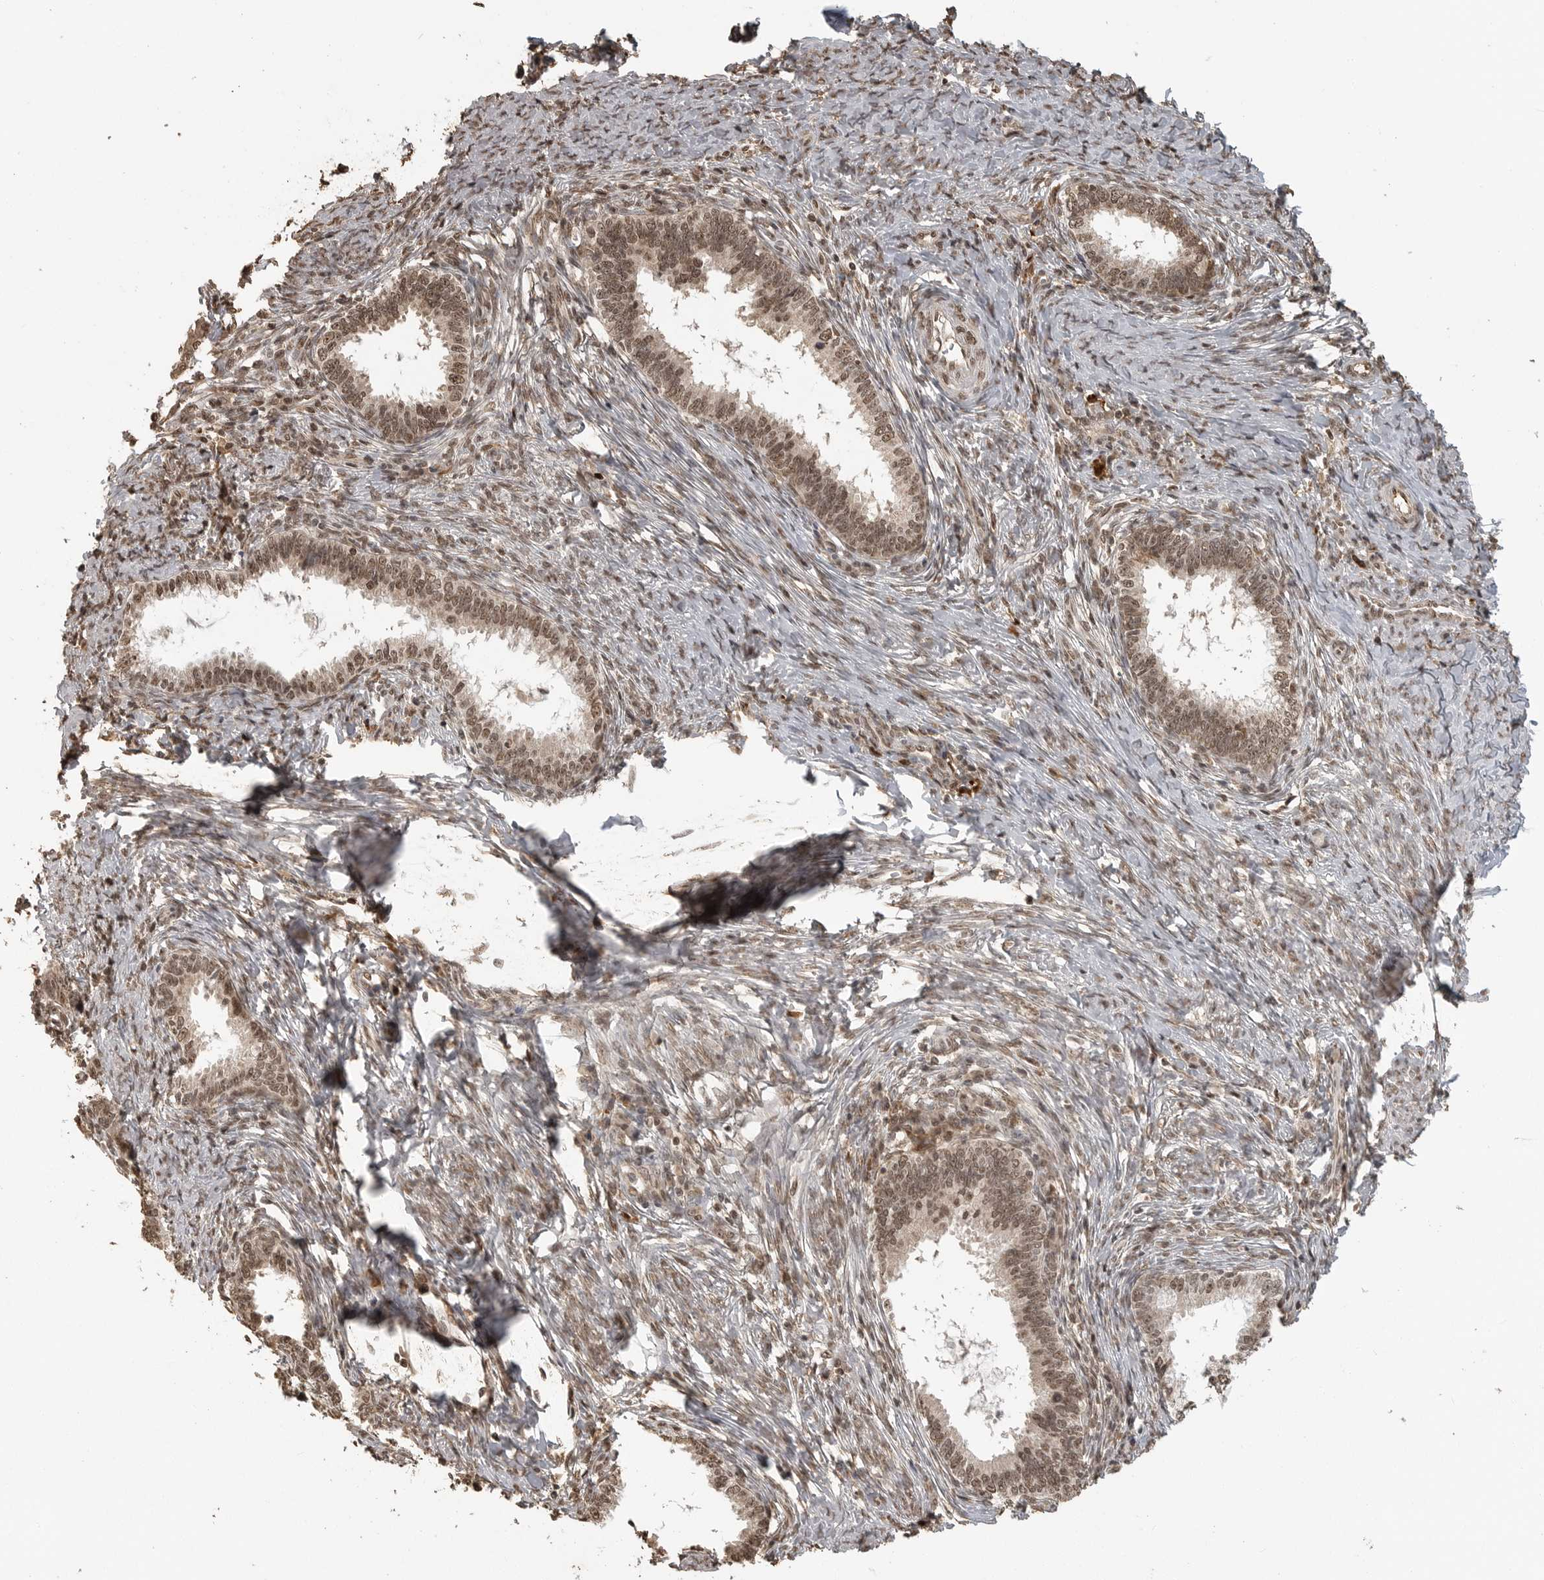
{"staining": {"intensity": "moderate", "quantity": ">75%", "location": "nuclear"}, "tissue": "cervical cancer", "cell_type": "Tumor cells", "image_type": "cancer", "snomed": [{"axis": "morphology", "description": "Adenocarcinoma, NOS"}, {"axis": "topography", "description": "Cervix"}], "caption": "Immunohistochemical staining of cervical cancer (adenocarcinoma) exhibits medium levels of moderate nuclear protein staining in approximately >75% of tumor cells.", "gene": "CLOCK", "patient": {"sex": "female", "age": 36}}